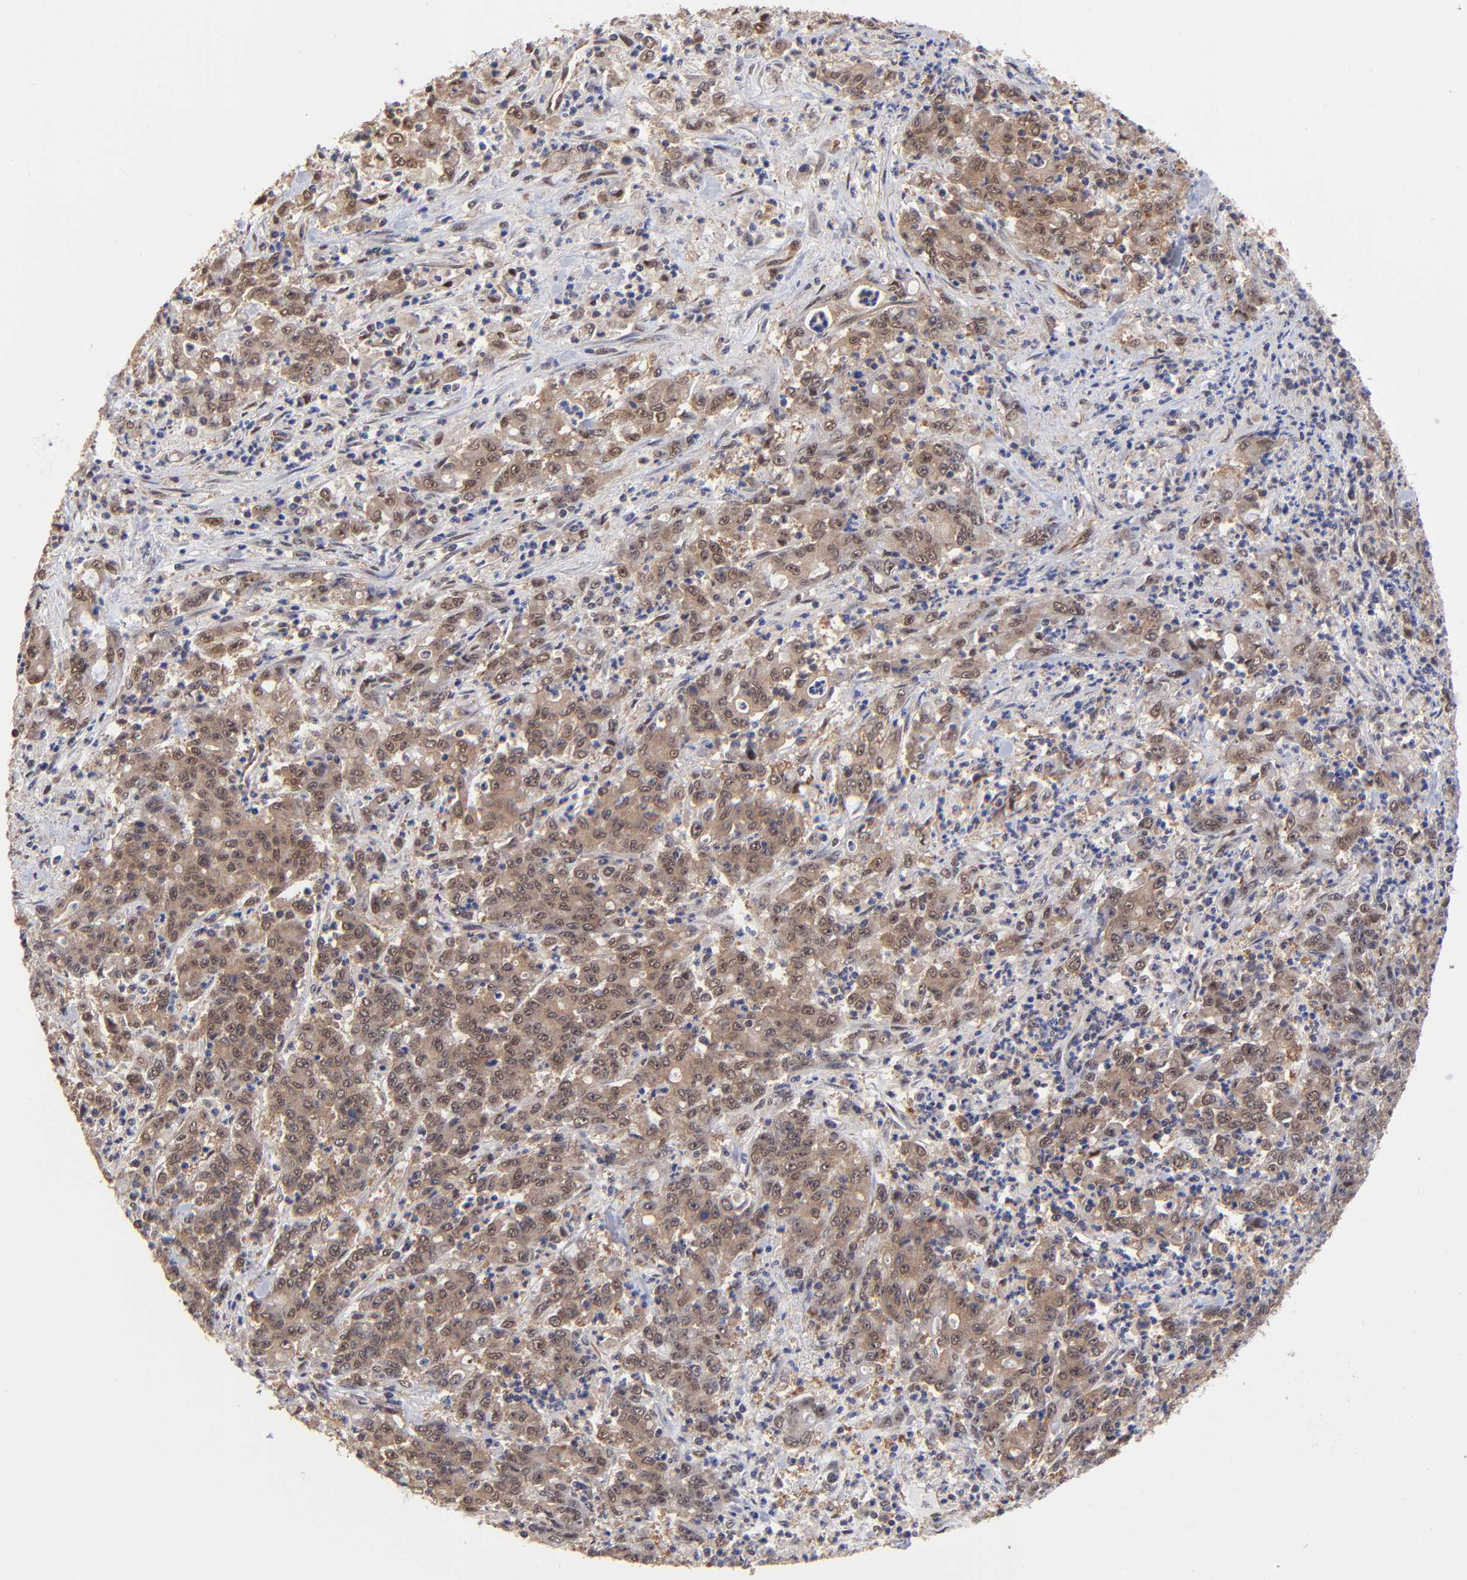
{"staining": {"intensity": "weak", "quantity": "25%-75%", "location": "cytoplasmic/membranous,nuclear"}, "tissue": "stomach cancer", "cell_type": "Tumor cells", "image_type": "cancer", "snomed": [{"axis": "morphology", "description": "Adenocarcinoma, NOS"}, {"axis": "topography", "description": "Stomach, lower"}], "caption": "This is a histology image of immunohistochemistry staining of stomach cancer, which shows weak expression in the cytoplasmic/membranous and nuclear of tumor cells.", "gene": "PSMC4", "patient": {"sex": "female", "age": 71}}